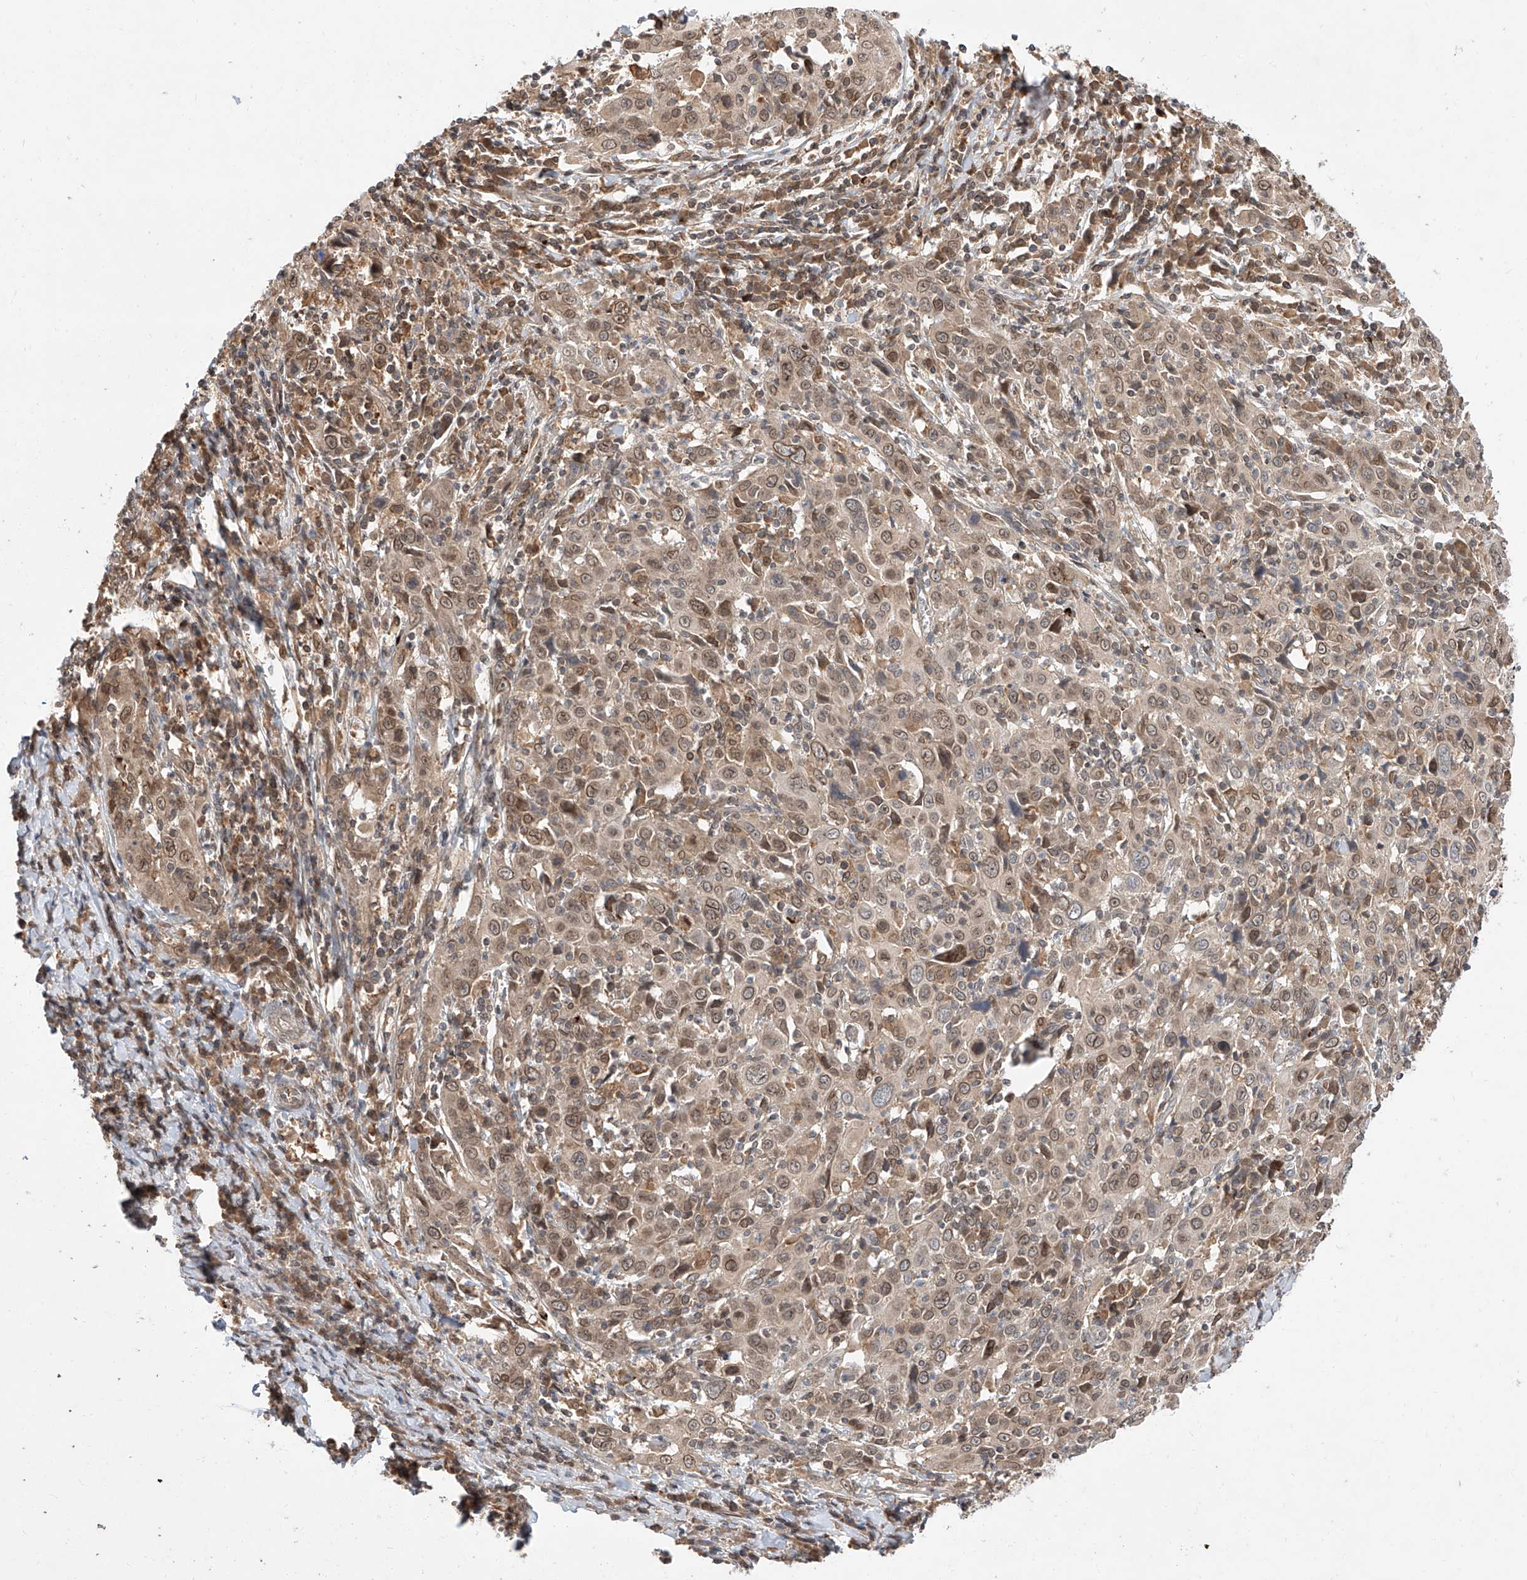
{"staining": {"intensity": "moderate", "quantity": ">75%", "location": "cytoplasmic/membranous,nuclear"}, "tissue": "cervical cancer", "cell_type": "Tumor cells", "image_type": "cancer", "snomed": [{"axis": "morphology", "description": "Squamous cell carcinoma, NOS"}, {"axis": "topography", "description": "Cervix"}], "caption": "A brown stain shows moderate cytoplasmic/membranous and nuclear expression of a protein in cervical squamous cell carcinoma tumor cells. The protein is stained brown, and the nuclei are stained in blue (DAB (3,3'-diaminobenzidine) IHC with brightfield microscopy, high magnification).", "gene": "DIRAS3", "patient": {"sex": "female", "age": 46}}